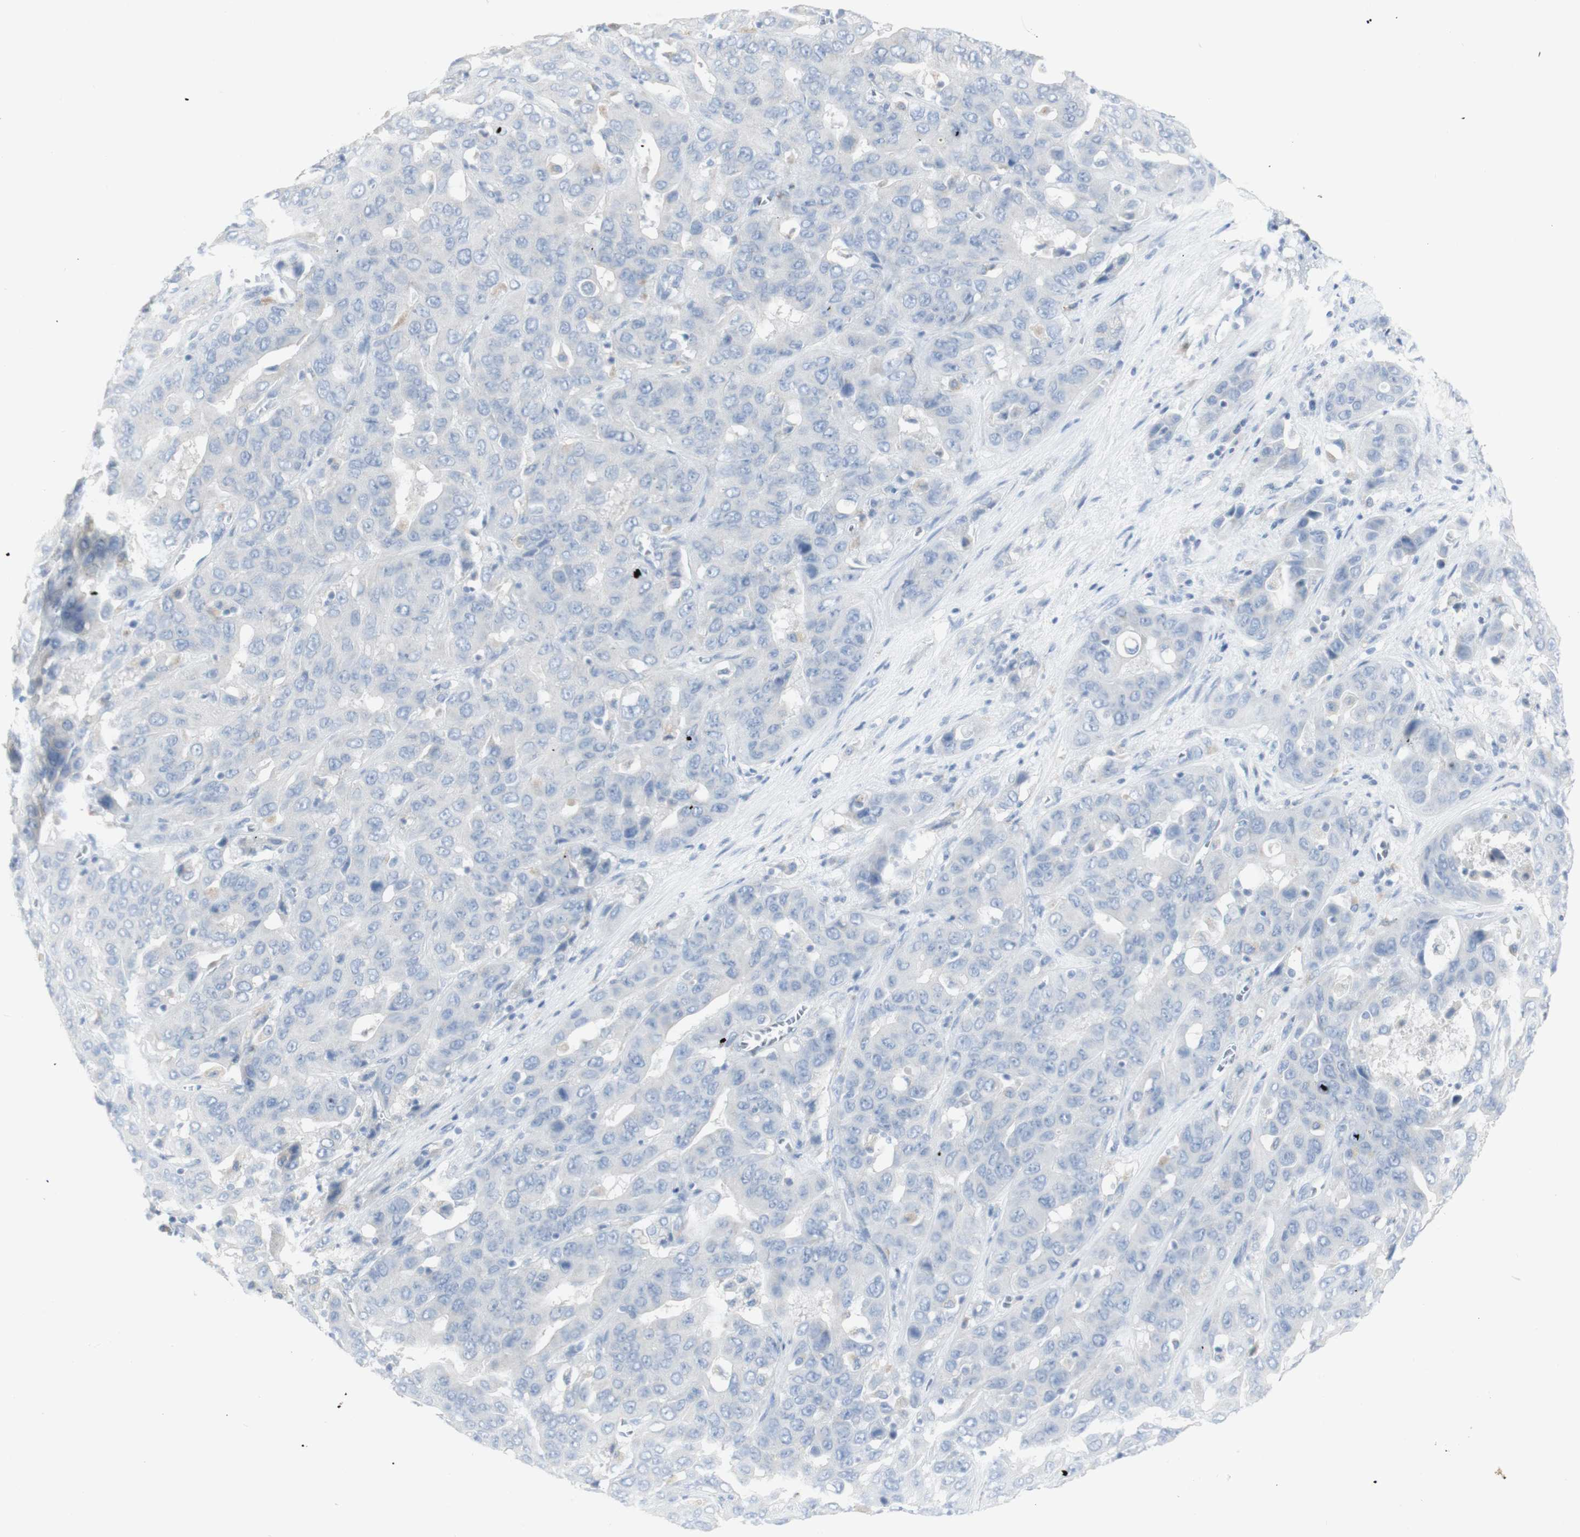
{"staining": {"intensity": "negative", "quantity": "none", "location": "none"}, "tissue": "liver cancer", "cell_type": "Tumor cells", "image_type": "cancer", "snomed": [{"axis": "morphology", "description": "Cholangiocarcinoma"}, {"axis": "topography", "description": "Liver"}], "caption": "High power microscopy photomicrograph of an immunohistochemistry (IHC) photomicrograph of cholangiocarcinoma (liver), revealing no significant expression in tumor cells. (Brightfield microscopy of DAB immunohistochemistry (IHC) at high magnification).", "gene": "CD207", "patient": {"sex": "female", "age": 52}}